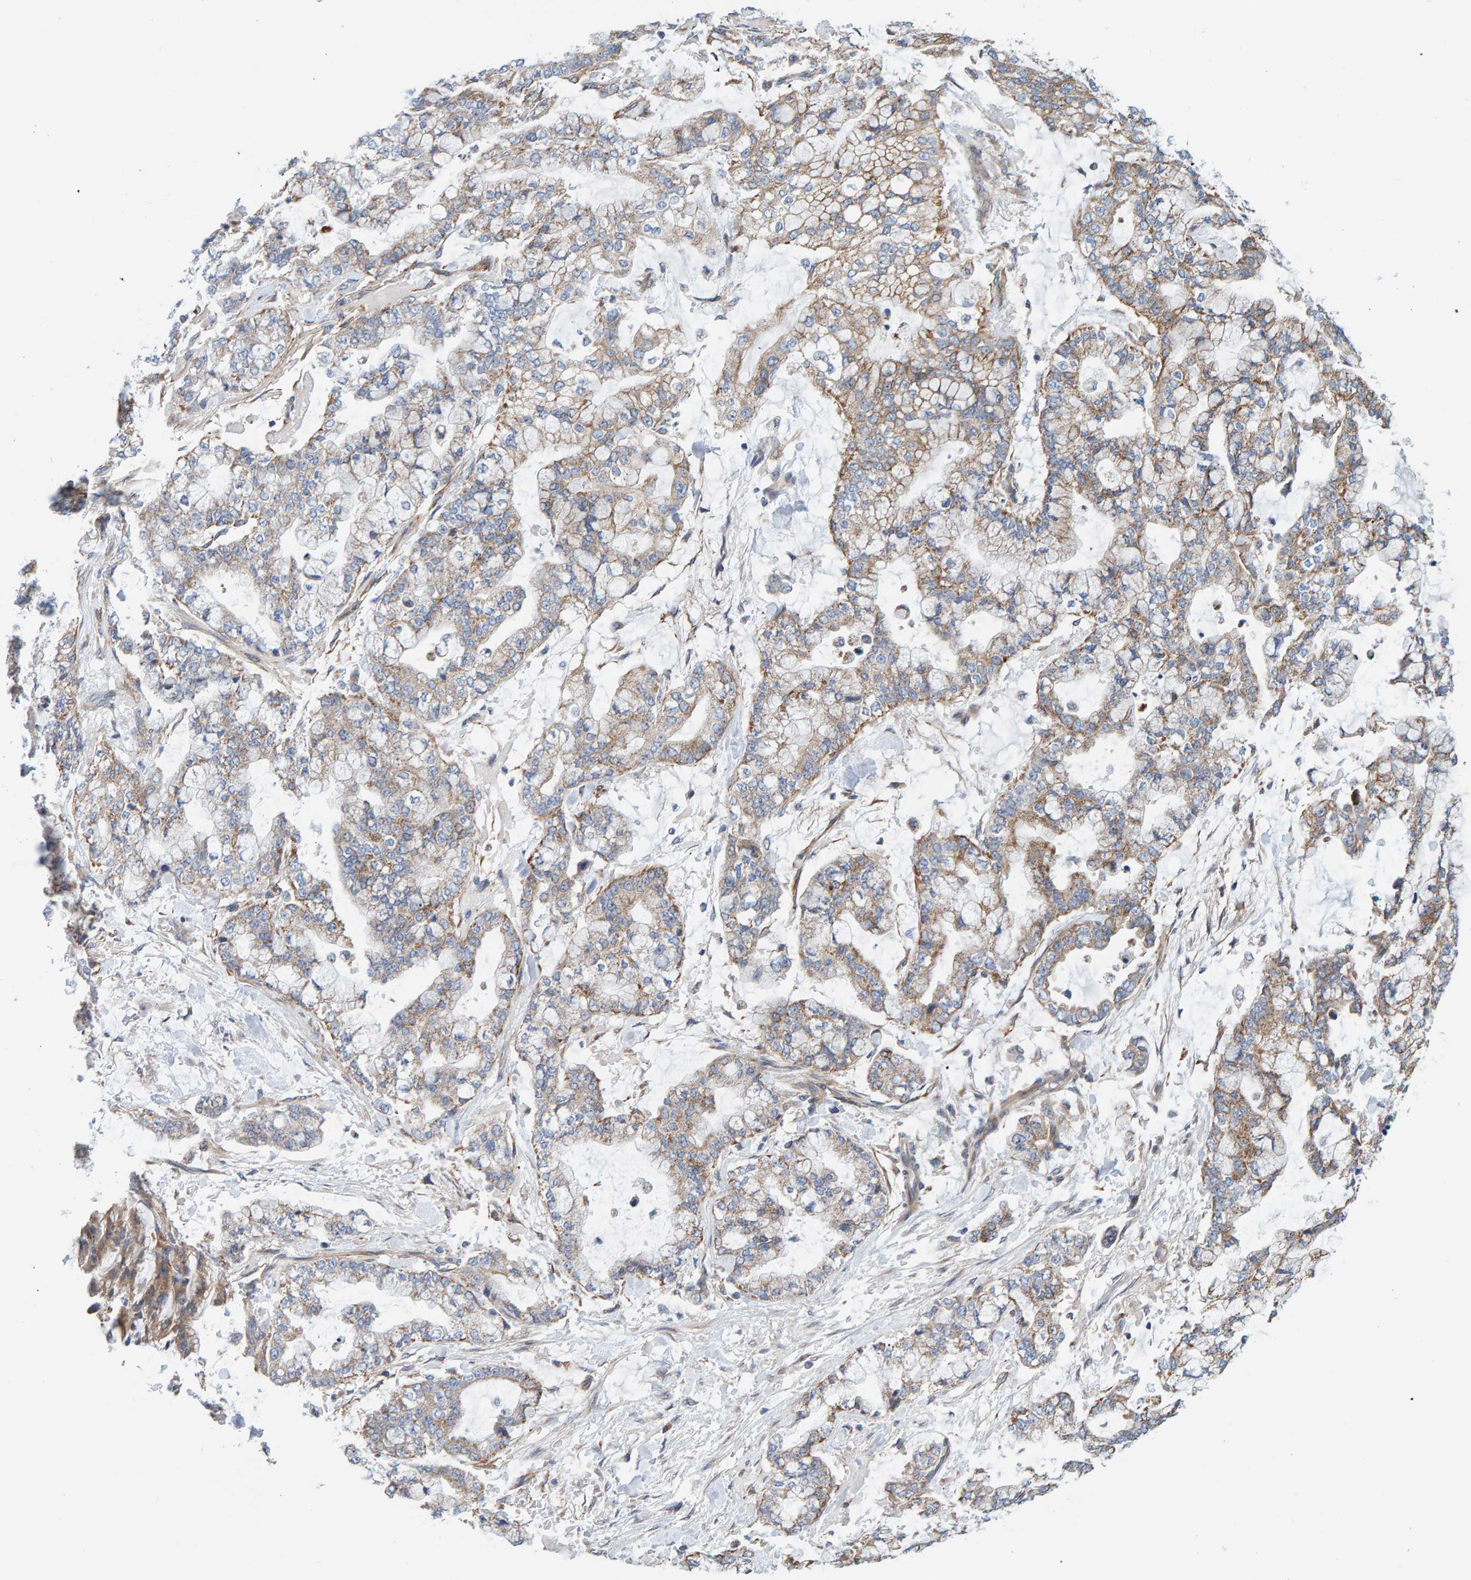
{"staining": {"intensity": "moderate", "quantity": "25%-75%", "location": "cytoplasmic/membranous"}, "tissue": "stomach cancer", "cell_type": "Tumor cells", "image_type": "cancer", "snomed": [{"axis": "morphology", "description": "Normal tissue, NOS"}, {"axis": "morphology", "description": "Adenocarcinoma, NOS"}, {"axis": "topography", "description": "Stomach, upper"}, {"axis": "topography", "description": "Stomach"}], "caption": "DAB (3,3'-diaminobenzidine) immunohistochemical staining of human stomach cancer shows moderate cytoplasmic/membranous protein expression in approximately 25%-75% of tumor cells. The protein of interest is stained brown, and the nuclei are stained in blue (DAB (3,3'-diaminobenzidine) IHC with brightfield microscopy, high magnification).", "gene": "RGP1", "patient": {"sex": "male", "age": 76}}